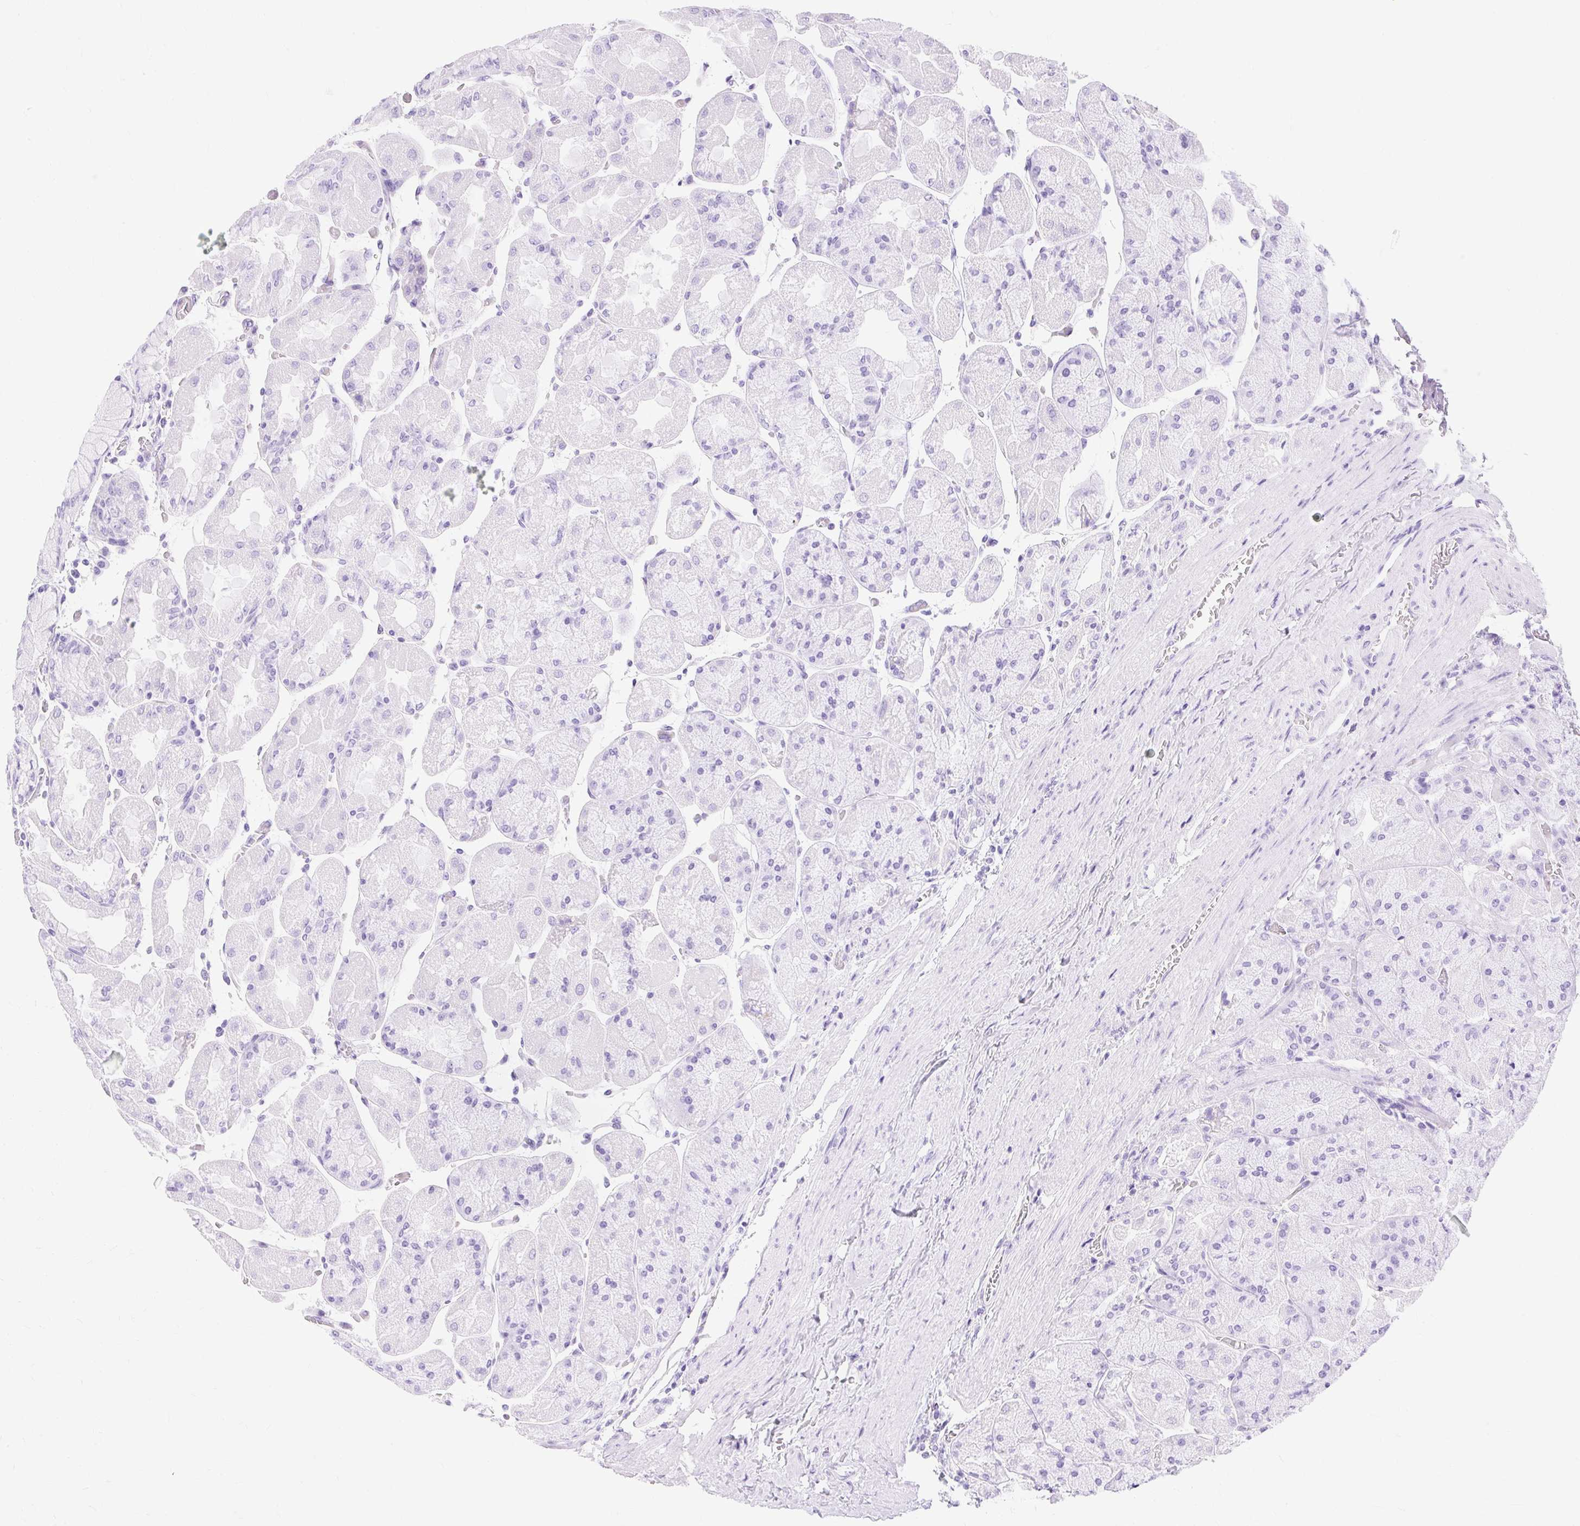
{"staining": {"intensity": "negative", "quantity": "none", "location": "none"}, "tissue": "stomach", "cell_type": "Glandular cells", "image_type": "normal", "snomed": [{"axis": "morphology", "description": "Normal tissue, NOS"}, {"axis": "topography", "description": "Stomach"}], "caption": "High magnification brightfield microscopy of normal stomach stained with DAB (3,3'-diaminobenzidine) (brown) and counterstained with hematoxylin (blue): glandular cells show no significant positivity. Nuclei are stained in blue.", "gene": "MBP", "patient": {"sex": "female", "age": 61}}